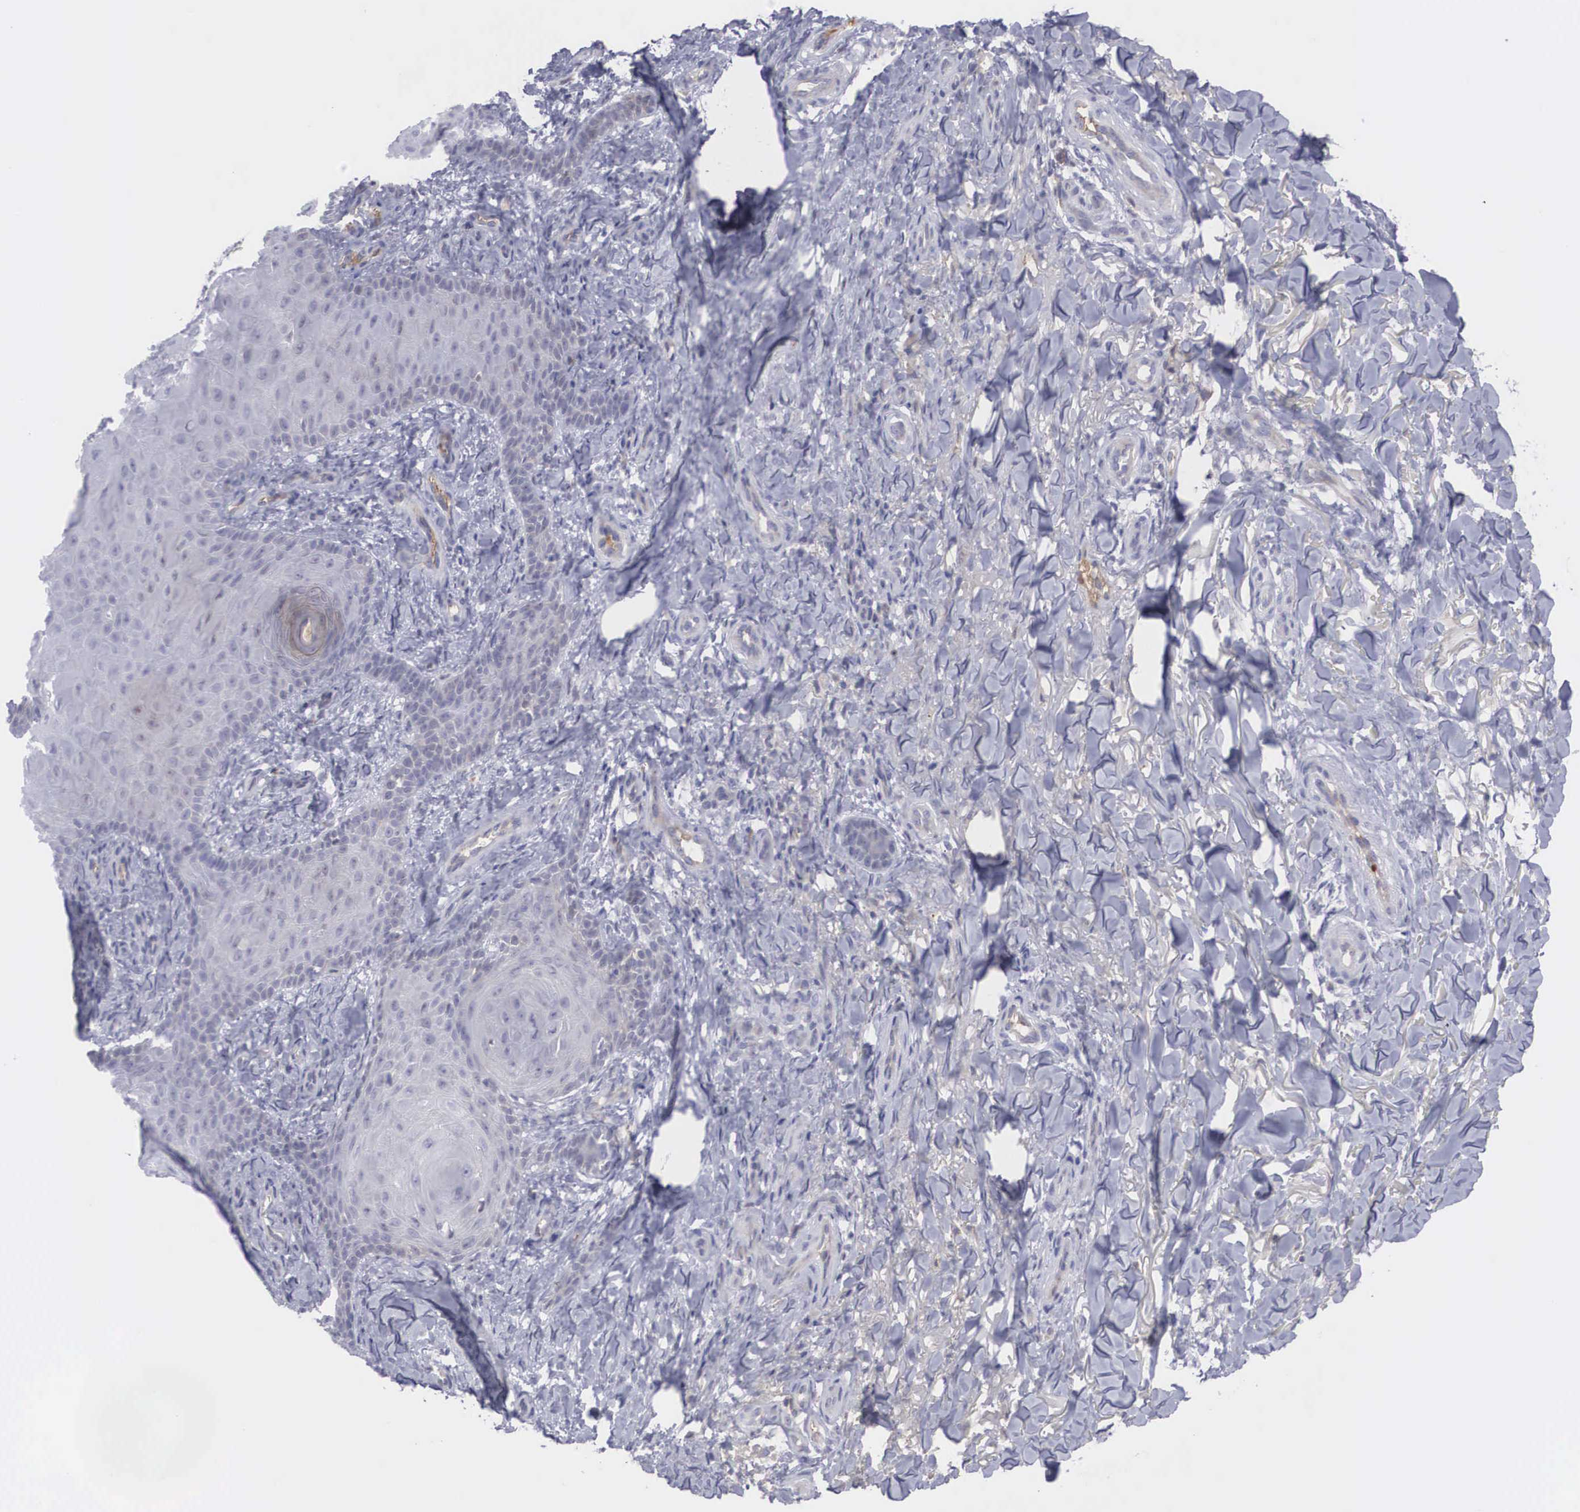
{"staining": {"intensity": "weak", "quantity": "<25%", "location": "cytoplasmic/membranous"}, "tissue": "skin cancer", "cell_type": "Tumor cells", "image_type": "cancer", "snomed": [{"axis": "morphology", "description": "Normal tissue, NOS"}, {"axis": "morphology", "description": "Basal cell carcinoma"}, {"axis": "topography", "description": "Skin"}], "caption": "A histopathology image of human basal cell carcinoma (skin) is negative for staining in tumor cells.", "gene": "RBPJ", "patient": {"sex": "male", "age": 81}}